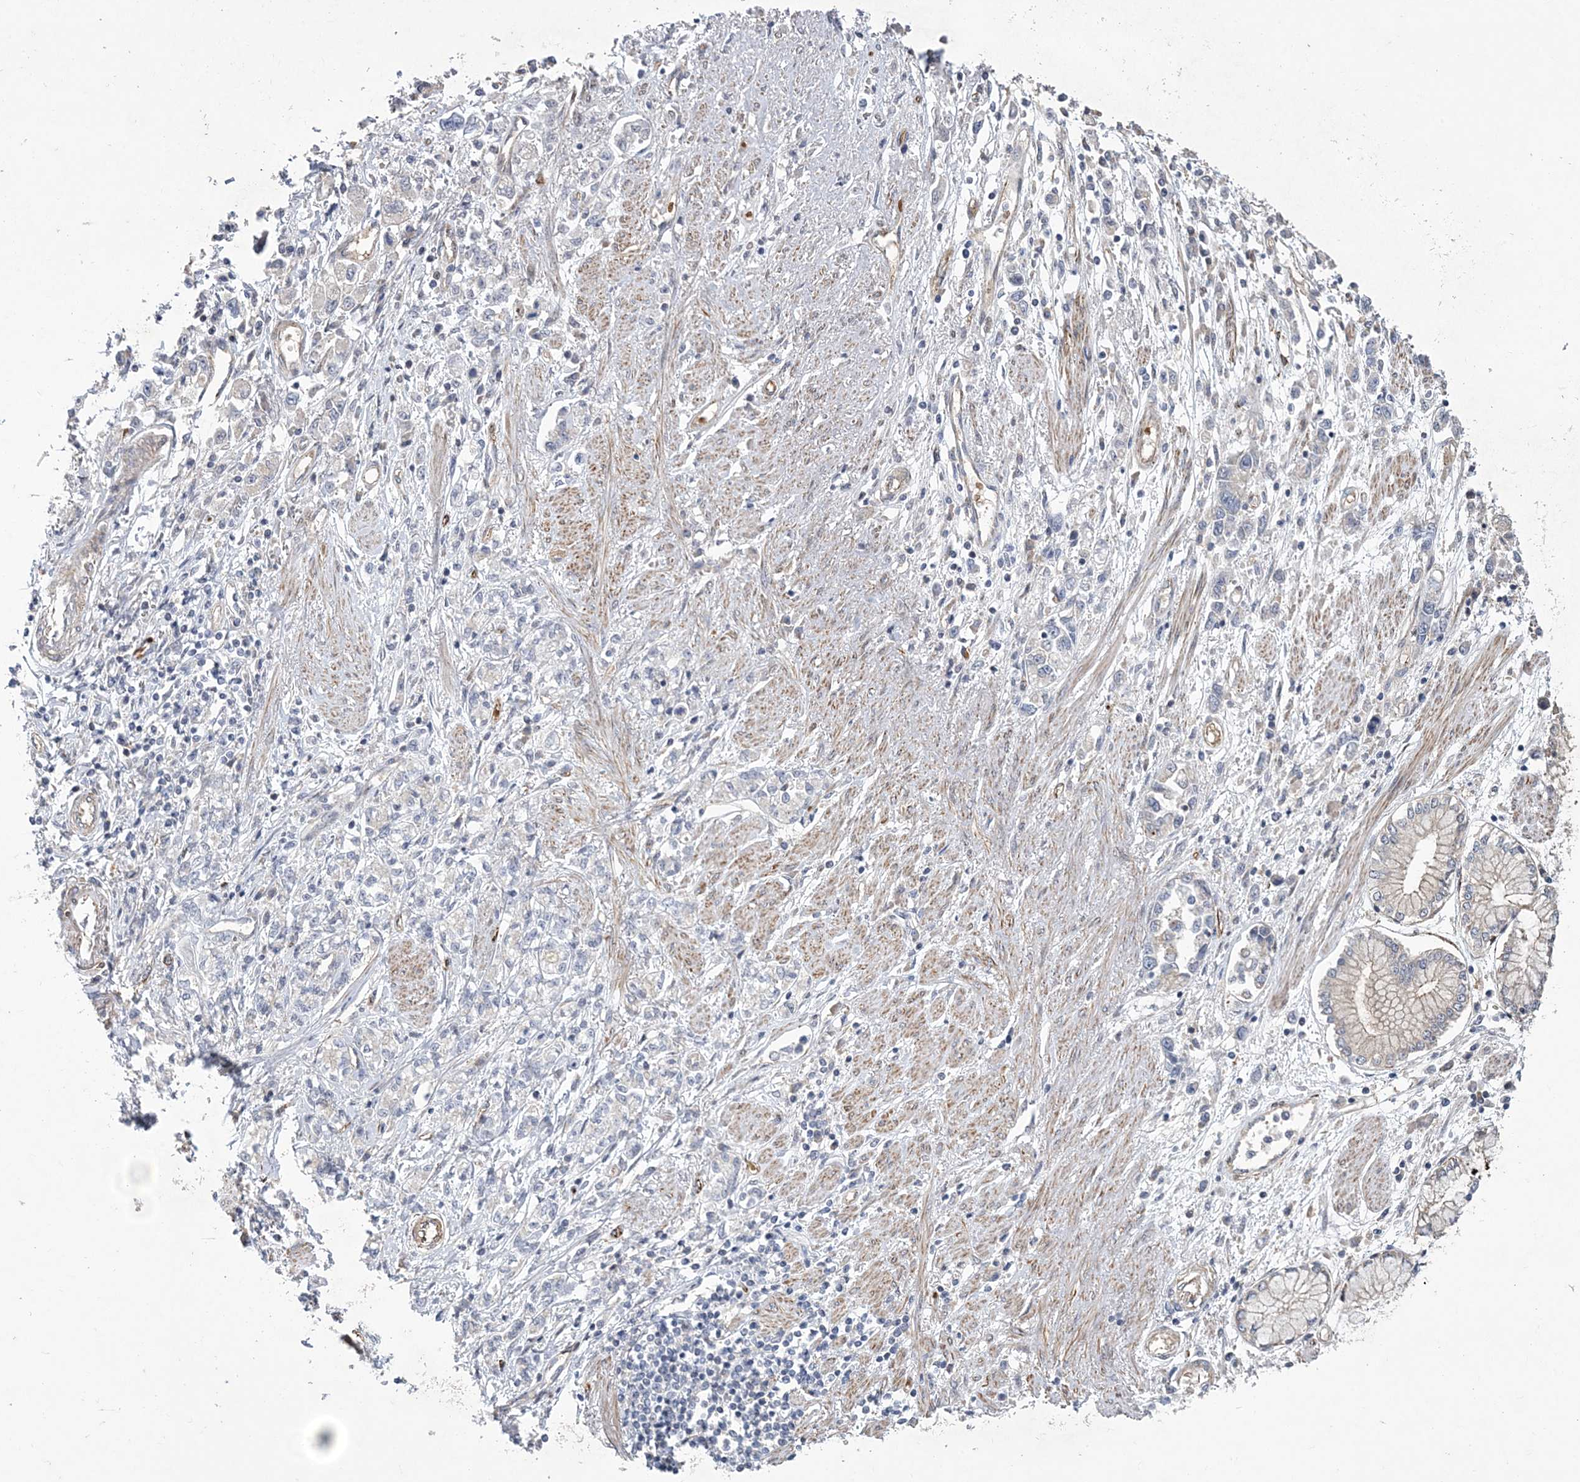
{"staining": {"intensity": "negative", "quantity": "none", "location": "none"}, "tissue": "stomach cancer", "cell_type": "Tumor cells", "image_type": "cancer", "snomed": [{"axis": "morphology", "description": "Adenocarcinoma, NOS"}, {"axis": "topography", "description": "Stomach"}], "caption": "This is an immunohistochemistry (IHC) histopathology image of stomach cancer (adenocarcinoma). There is no positivity in tumor cells.", "gene": "CALN1", "patient": {"sex": "female", "age": 76}}